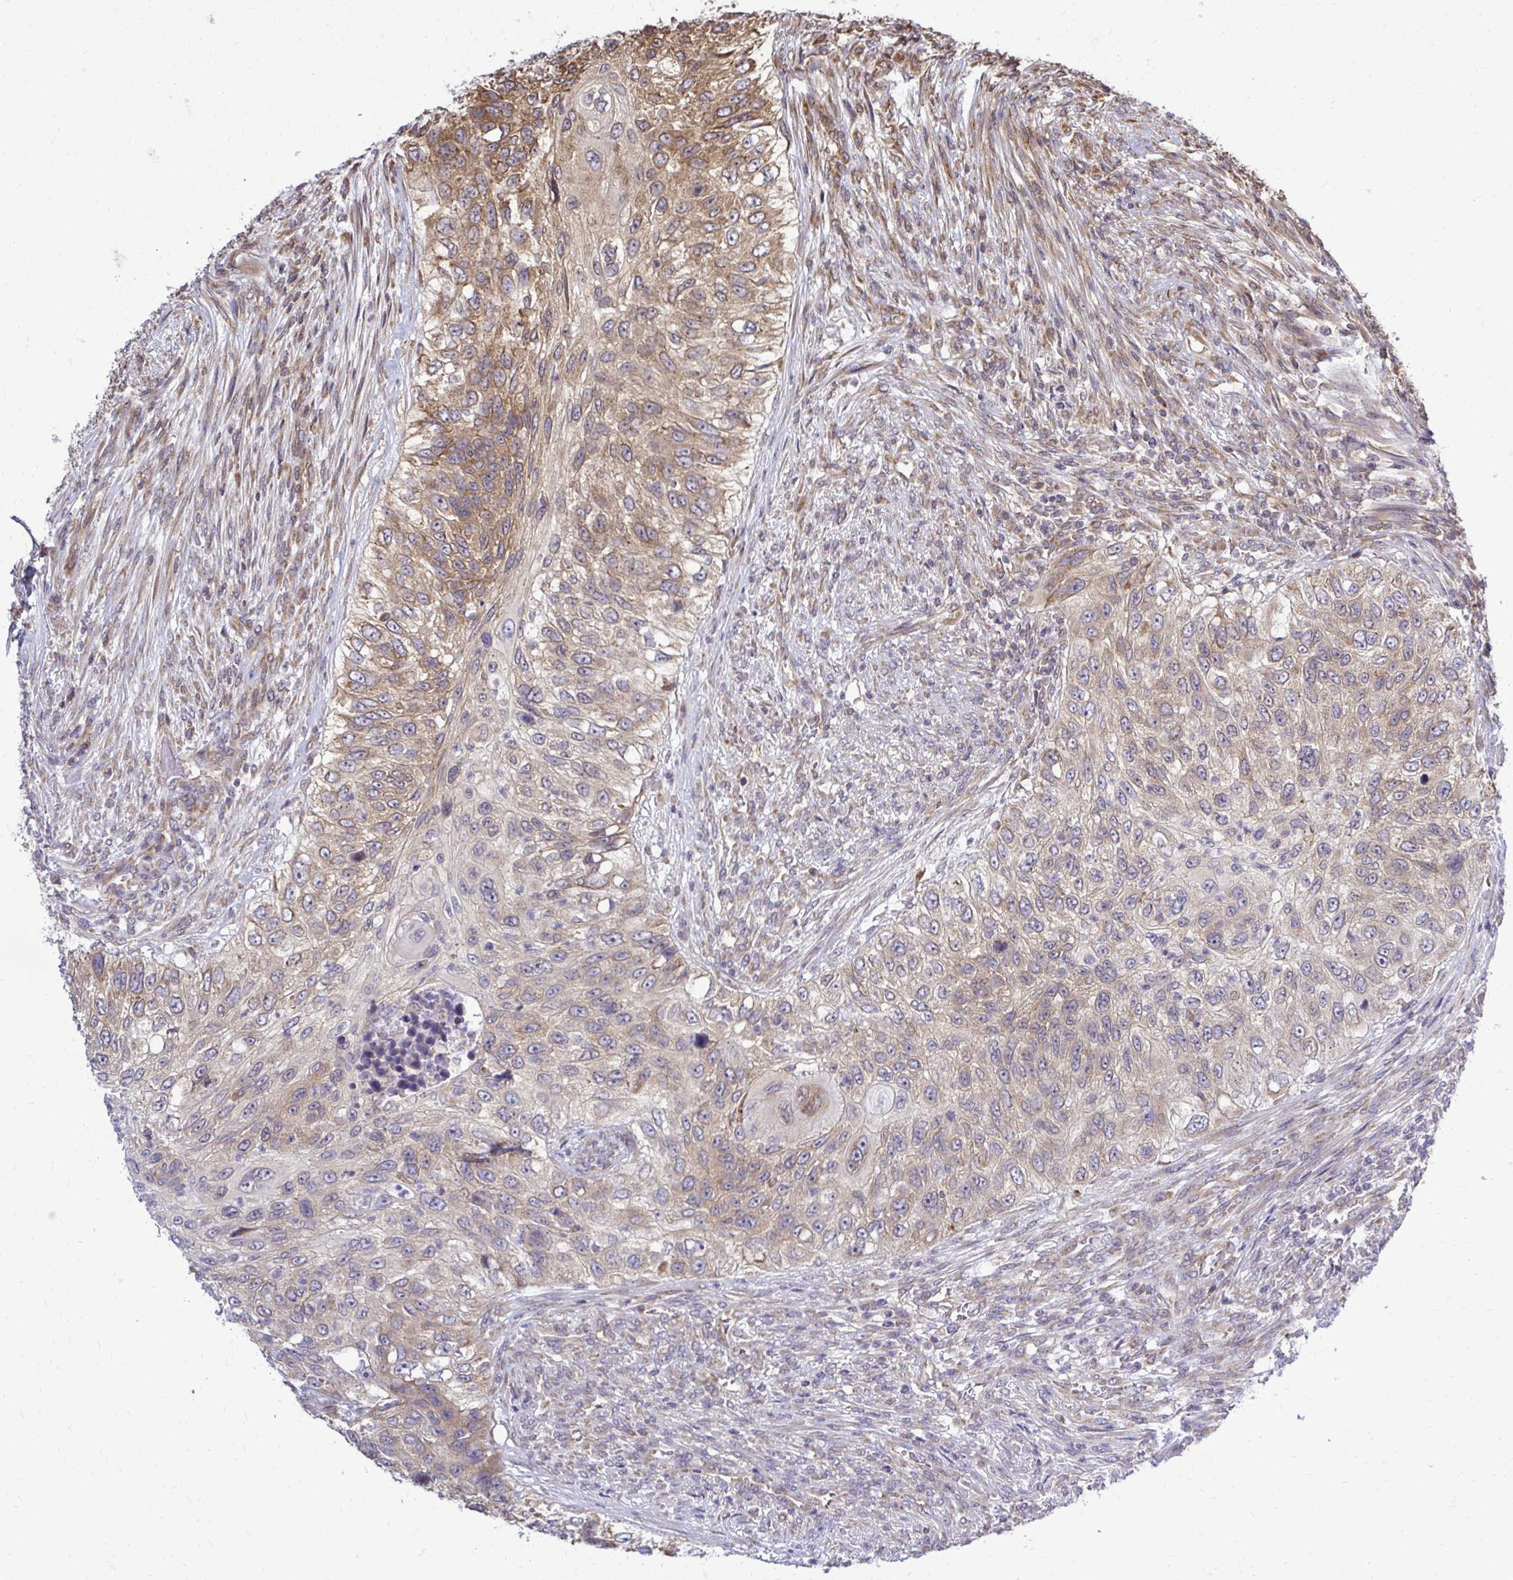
{"staining": {"intensity": "weak", "quantity": "25%-75%", "location": "cytoplasmic/membranous"}, "tissue": "urothelial cancer", "cell_type": "Tumor cells", "image_type": "cancer", "snomed": [{"axis": "morphology", "description": "Urothelial carcinoma, High grade"}, {"axis": "topography", "description": "Urinary bladder"}], "caption": "A histopathology image of human urothelial carcinoma (high-grade) stained for a protein demonstrates weak cytoplasmic/membranous brown staining in tumor cells. (DAB (3,3'-diaminobenzidine) = brown stain, brightfield microscopy at high magnification).", "gene": "FMR1", "patient": {"sex": "female", "age": 60}}